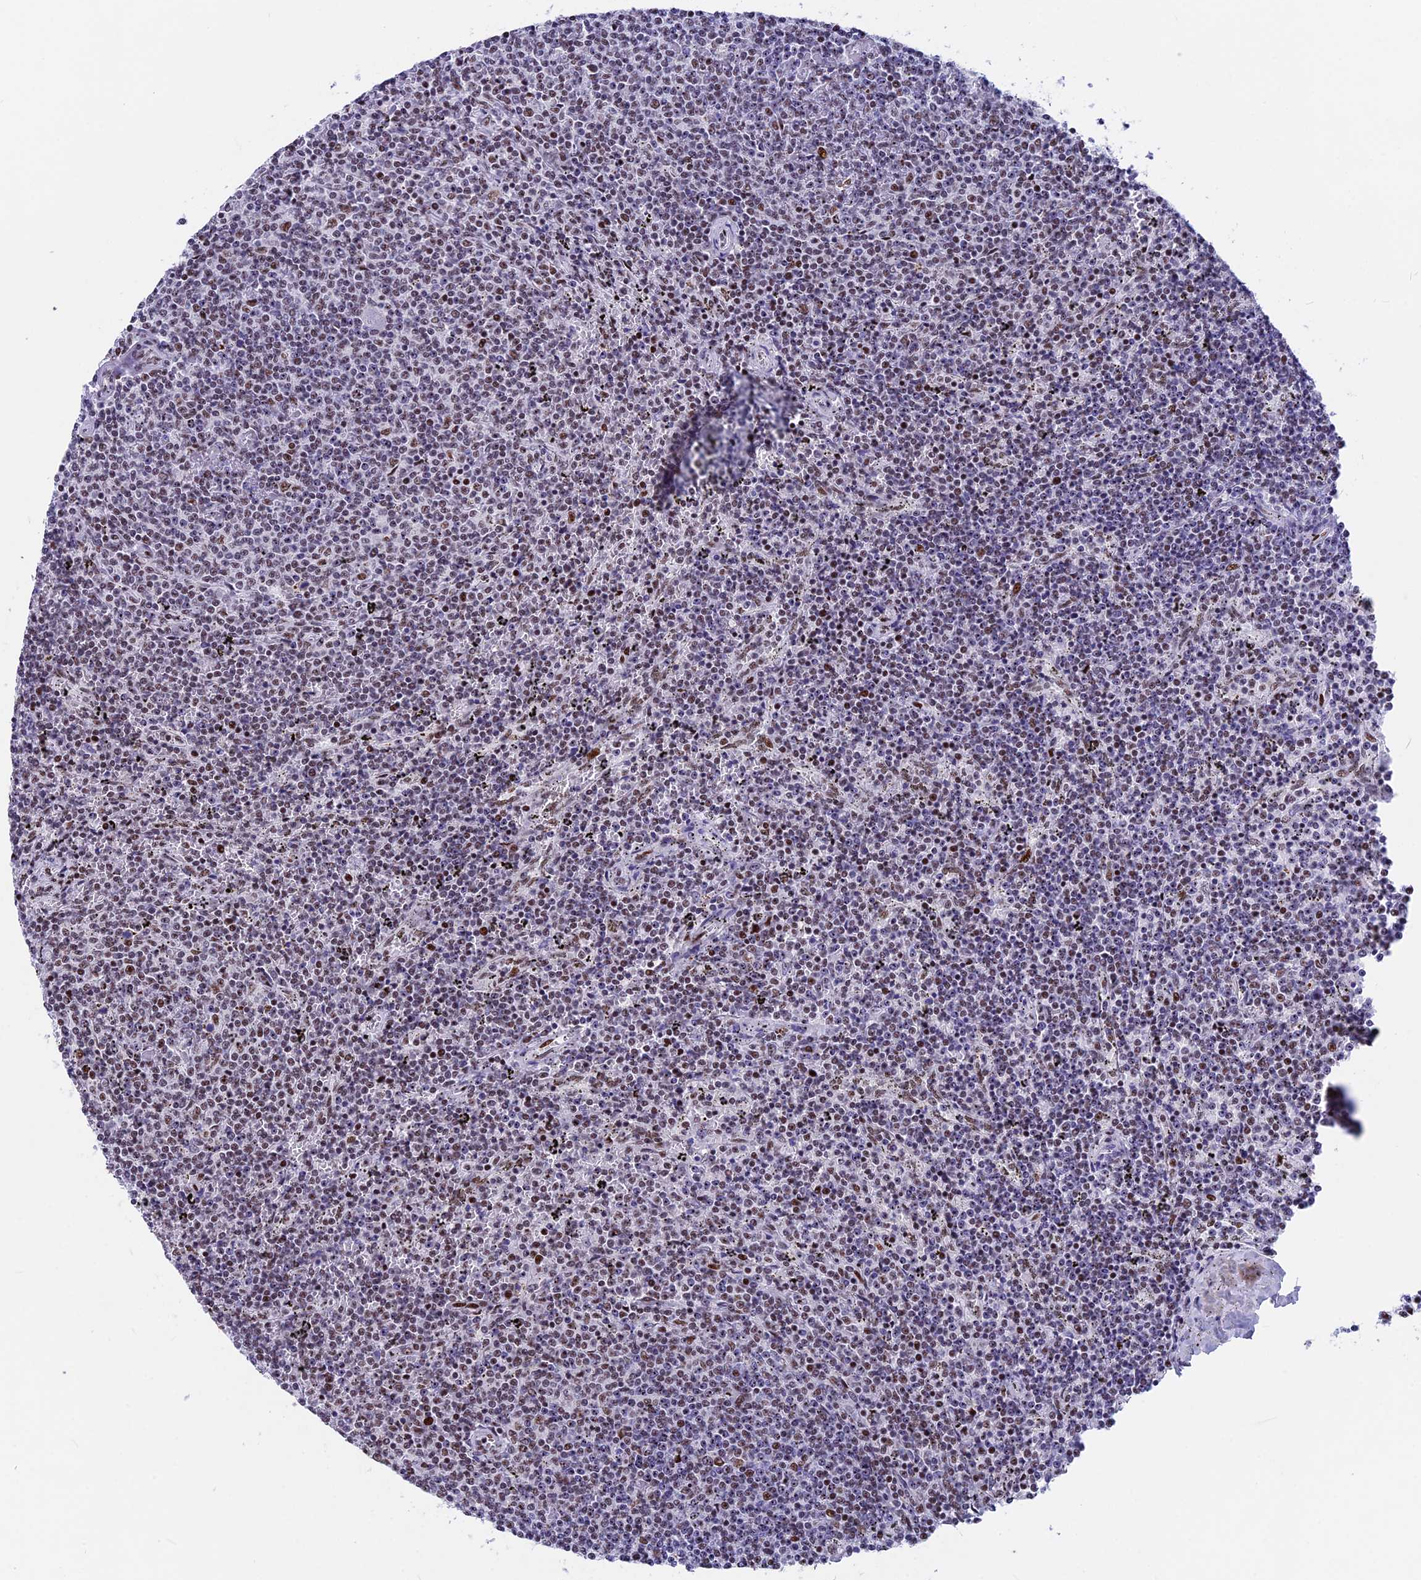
{"staining": {"intensity": "weak", "quantity": ">75%", "location": "nuclear"}, "tissue": "lymphoma", "cell_type": "Tumor cells", "image_type": "cancer", "snomed": [{"axis": "morphology", "description": "Malignant lymphoma, non-Hodgkin's type, Low grade"}, {"axis": "topography", "description": "Spleen"}], "caption": "Tumor cells show low levels of weak nuclear staining in about >75% of cells in lymphoma.", "gene": "NSA2", "patient": {"sex": "female", "age": 50}}